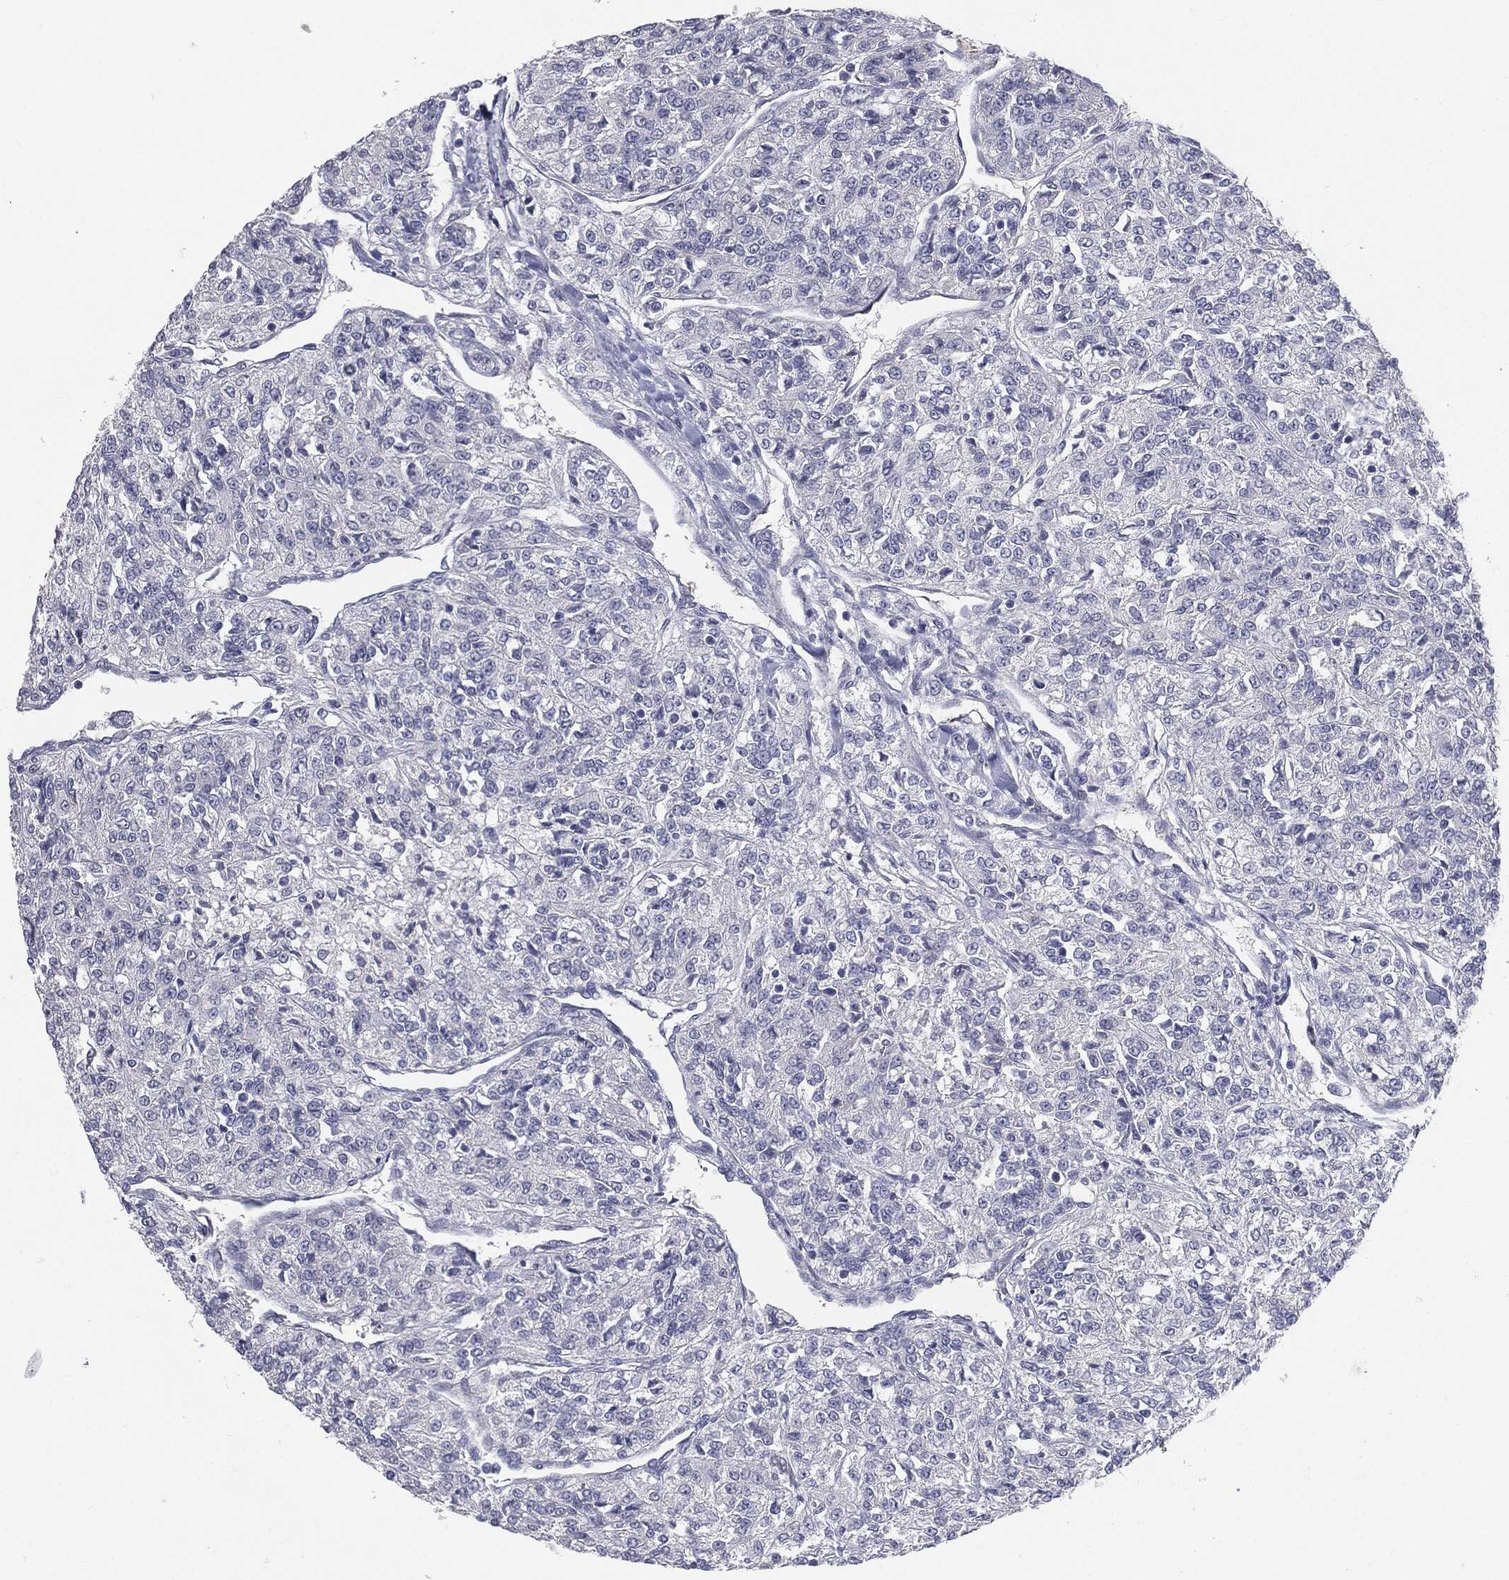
{"staining": {"intensity": "negative", "quantity": "none", "location": "none"}, "tissue": "renal cancer", "cell_type": "Tumor cells", "image_type": "cancer", "snomed": [{"axis": "morphology", "description": "Adenocarcinoma, NOS"}, {"axis": "topography", "description": "Kidney"}], "caption": "The immunohistochemistry (IHC) photomicrograph has no significant expression in tumor cells of adenocarcinoma (renal) tissue.", "gene": "KRT5", "patient": {"sex": "female", "age": 63}}